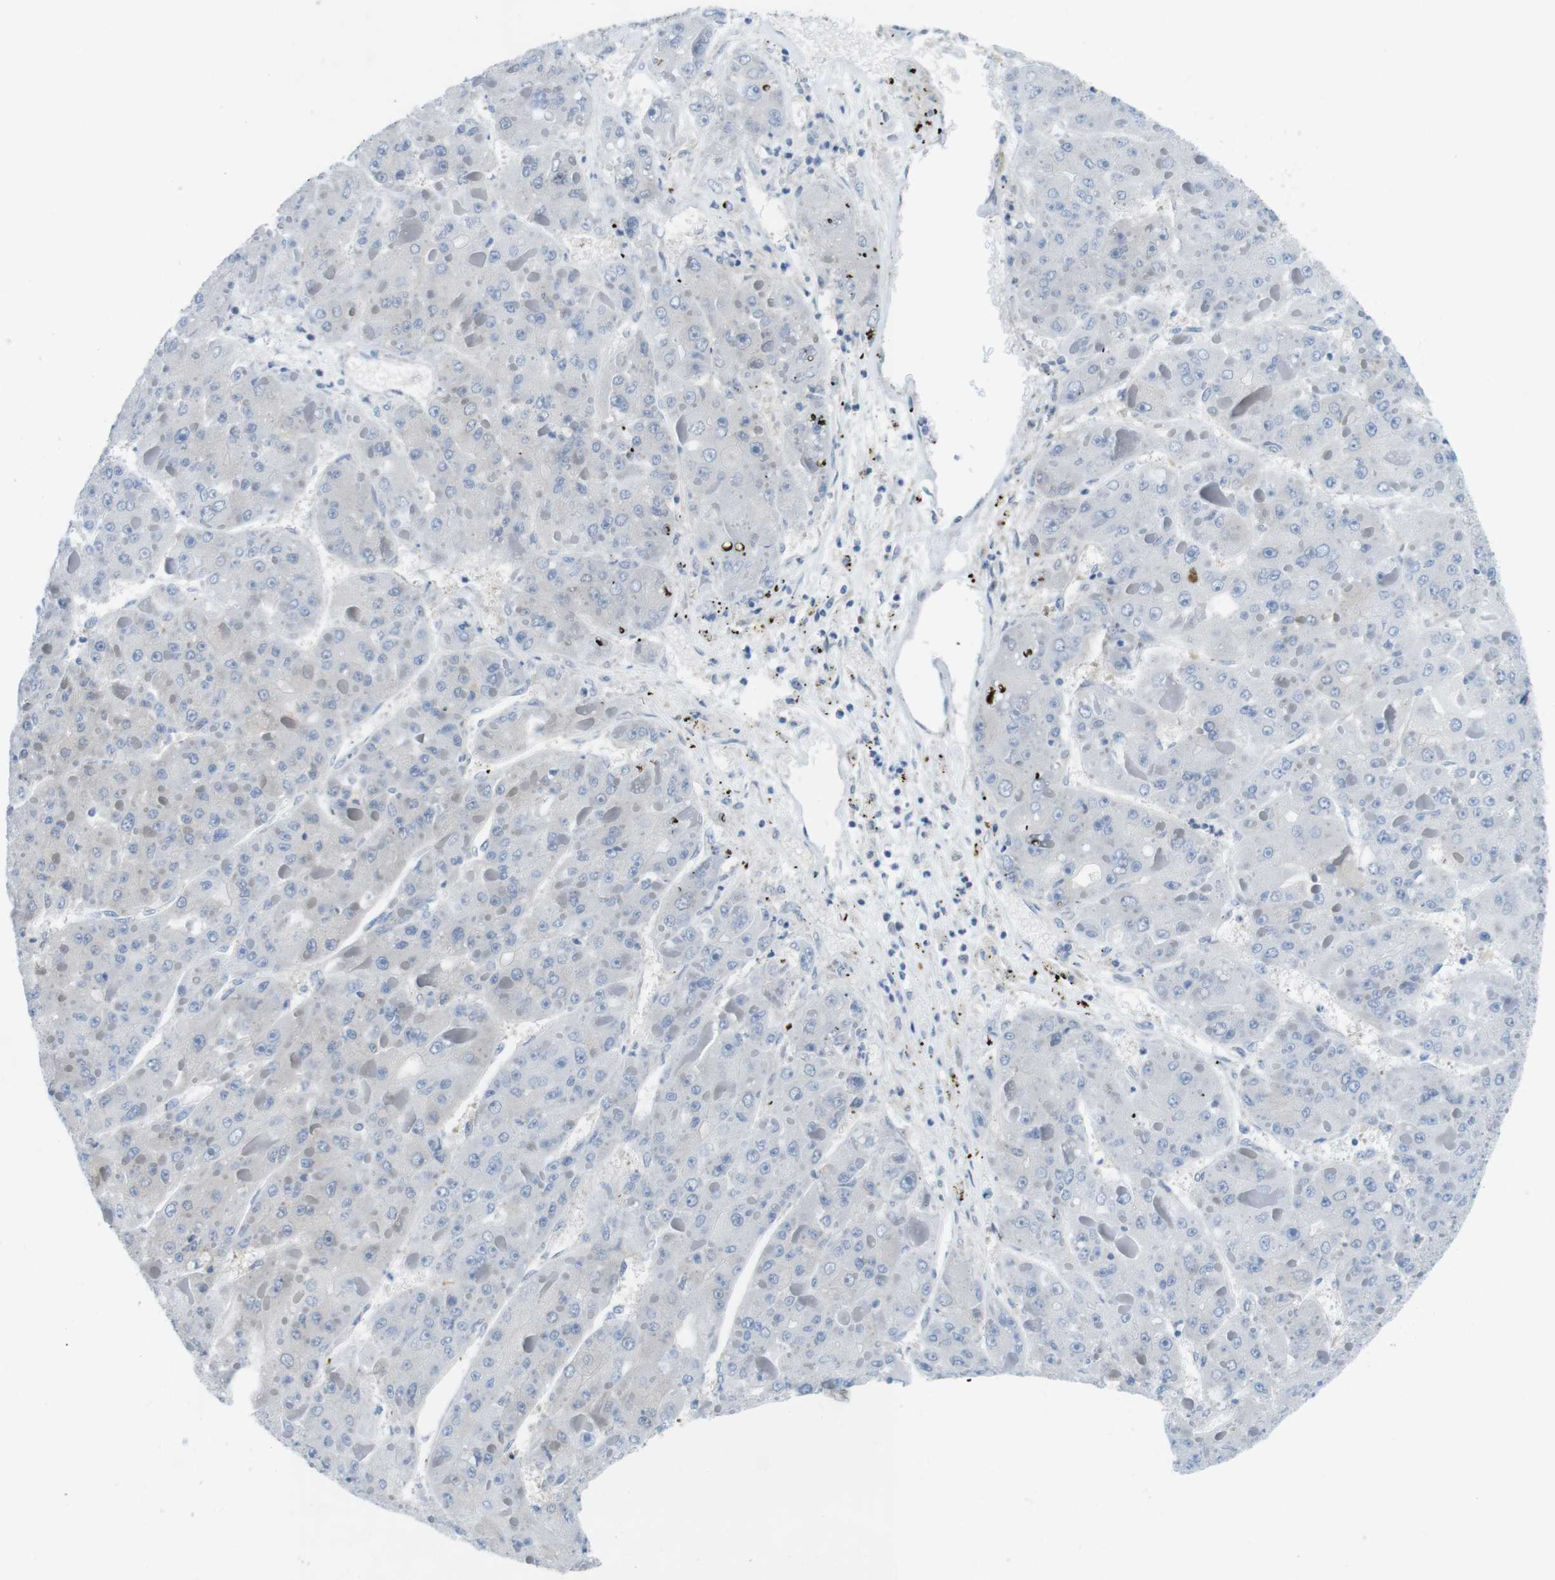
{"staining": {"intensity": "negative", "quantity": "none", "location": "none"}, "tissue": "liver cancer", "cell_type": "Tumor cells", "image_type": "cancer", "snomed": [{"axis": "morphology", "description": "Carcinoma, Hepatocellular, NOS"}, {"axis": "topography", "description": "Liver"}], "caption": "Human hepatocellular carcinoma (liver) stained for a protein using IHC demonstrates no expression in tumor cells.", "gene": "CASP2", "patient": {"sex": "female", "age": 73}}